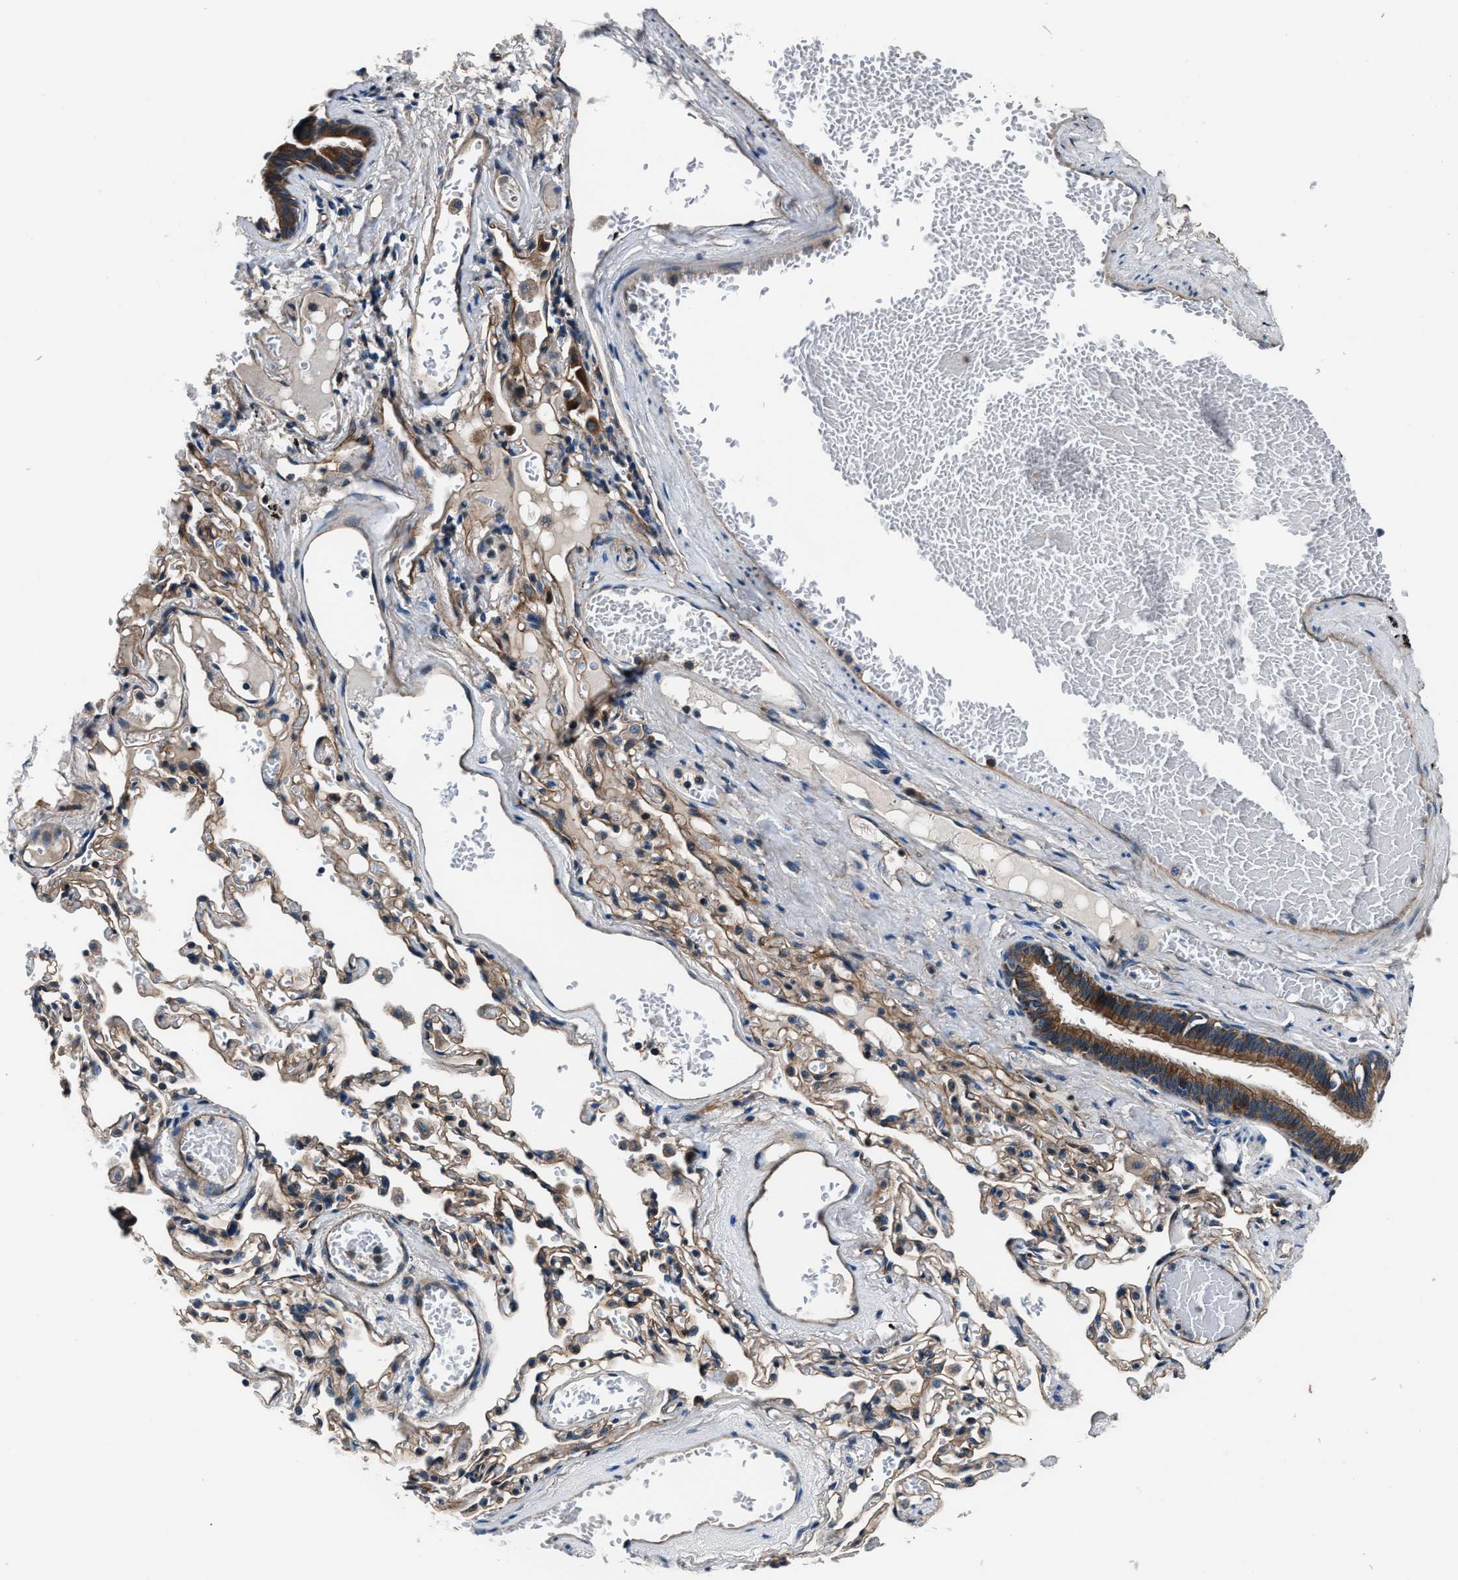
{"staining": {"intensity": "strong", "quantity": ">75%", "location": "cytoplasmic/membranous"}, "tissue": "bronchus", "cell_type": "Respiratory epithelial cells", "image_type": "normal", "snomed": [{"axis": "morphology", "description": "Normal tissue, NOS"}, {"axis": "morphology", "description": "Inflammation, NOS"}, {"axis": "topography", "description": "Cartilage tissue"}, {"axis": "topography", "description": "Lung"}], "caption": "Brown immunohistochemical staining in unremarkable human bronchus displays strong cytoplasmic/membranous positivity in approximately >75% of respiratory epithelial cells. (DAB = brown stain, brightfield microscopy at high magnification).", "gene": "ENSG00000281039", "patient": {"sex": "male", "age": 71}}